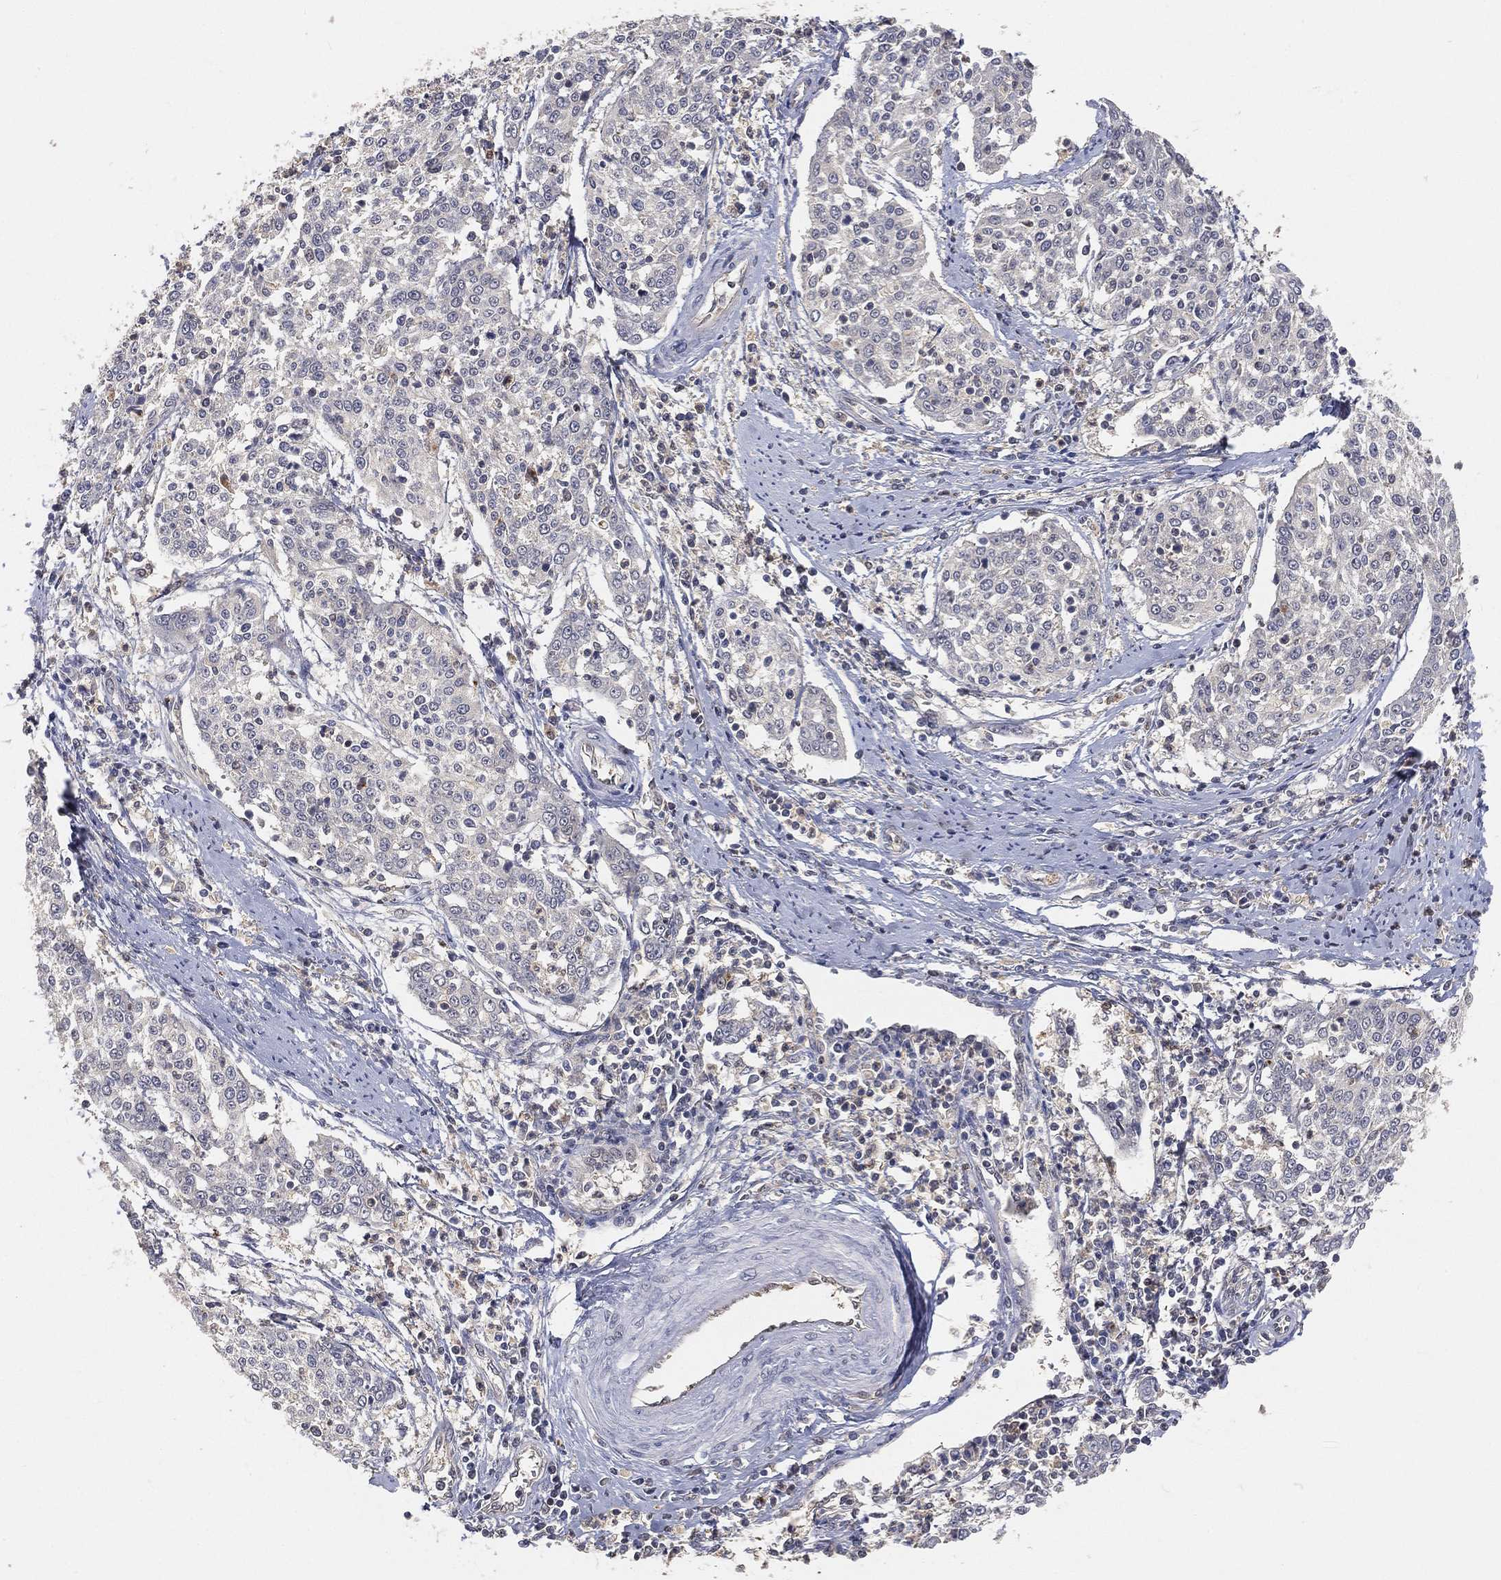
{"staining": {"intensity": "negative", "quantity": "none", "location": "none"}, "tissue": "cervical cancer", "cell_type": "Tumor cells", "image_type": "cancer", "snomed": [{"axis": "morphology", "description": "Squamous cell carcinoma, NOS"}, {"axis": "topography", "description": "Cervix"}], "caption": "IHC histopathology image of neoplastic tissue: human cervical cancer stained with DAB demonstrates no significant protein expression in tumor cells.", "gene": "MAPK1", "patient": {"sex": "female", "age": 41}}